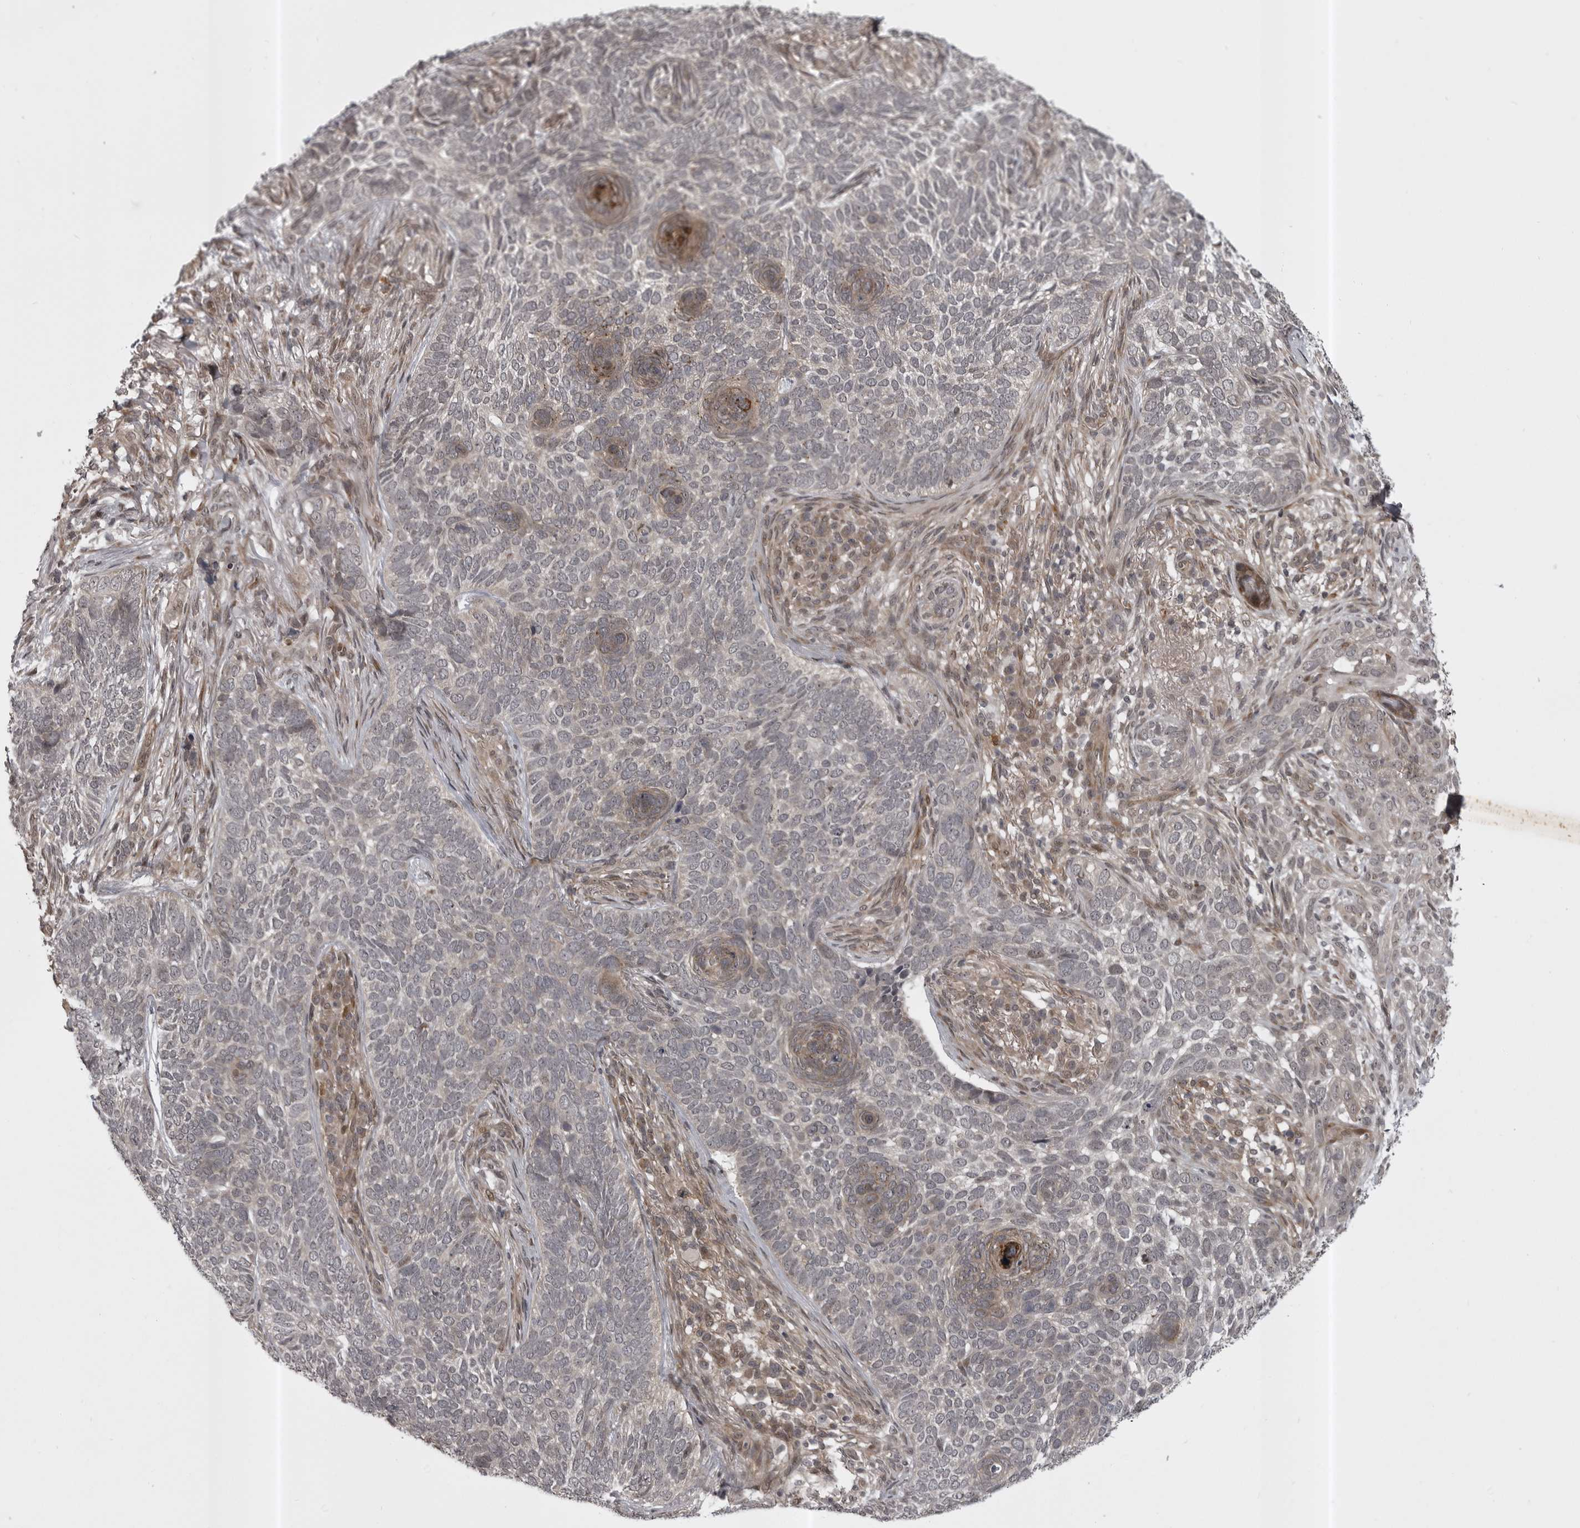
{"staining": {"intensity": "moderate", "quantity": "<25%", "location": "cytoplasmic/membranous"}, "tissue": "skin cancer", "cell_type": "Tumor cells", "image_type": "cancer", "snomed": [{"axis": "morphology", "description": "Basal cell carcinoma"}, {"axis": "topography", "description": "Skin"}], "caption": "Skin cancer (basal cell carcinoma) stained with a protein marker displays moderate staining in tumor cells.", "gene": "SNX16", "patient": {"sex": "female", "age": 64}}